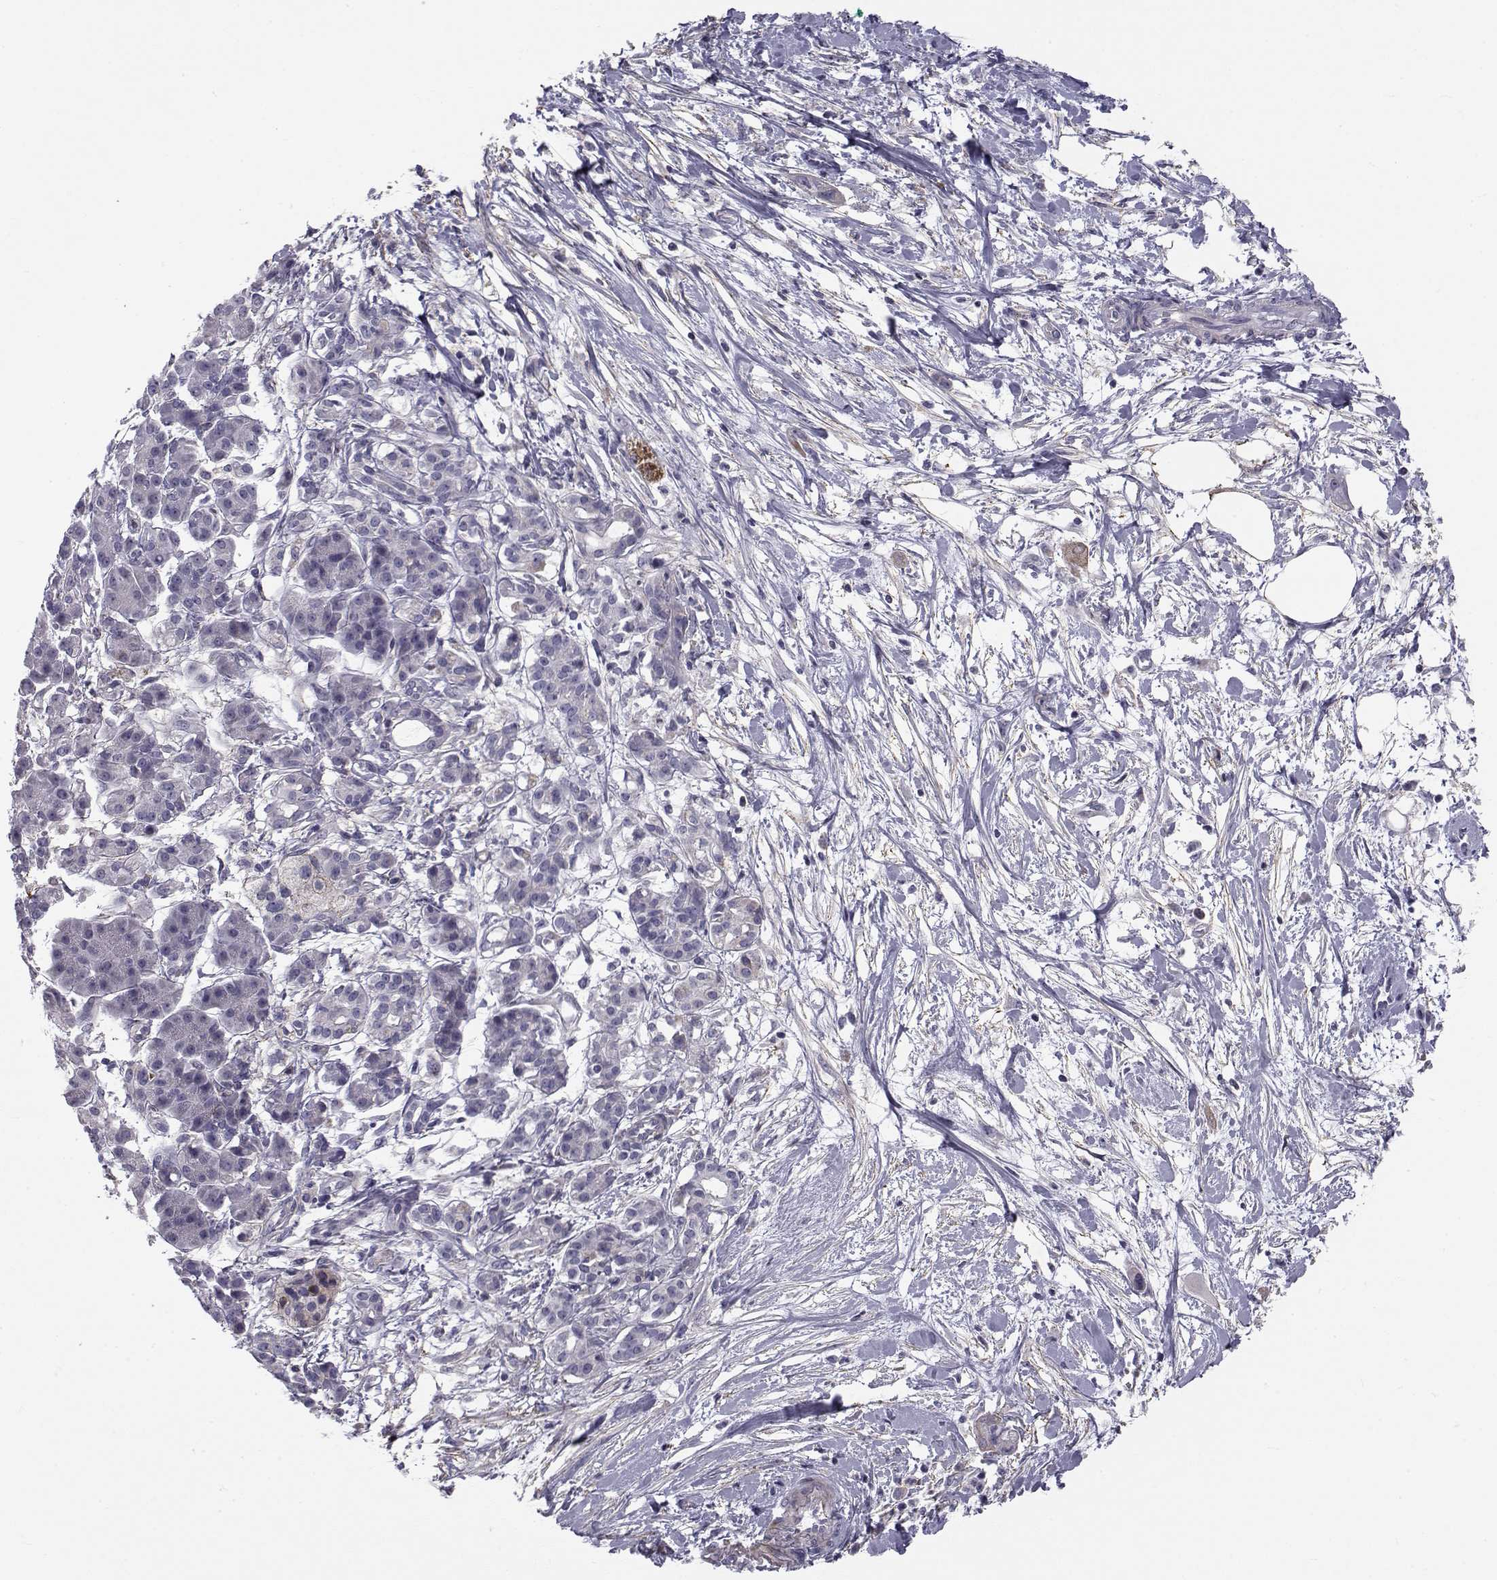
{"staining": {"intensity": "negative", "quantity": "none", "location": "none"}, "tissue": "pancreatic cancer", "cell_type": "Tumor cells", "image_type": "cancer", "snomed": [{"axis": "morphology", "description": "Normal tissue, NOS"}, {"axis": "morphology", "description": "Adenocarcinoma, NOS"}, {"axis": "topography", "description": "Lymph node"}, {"axis": "topography", "description": "Pancreas"}], "caption": "This is an IHC micrograph of pancreatic cancer (adenocarcinoma). There is no expression in tumor cells.", "gene": "LRRC27", "patient": {"sex": "female", "age": 58}}